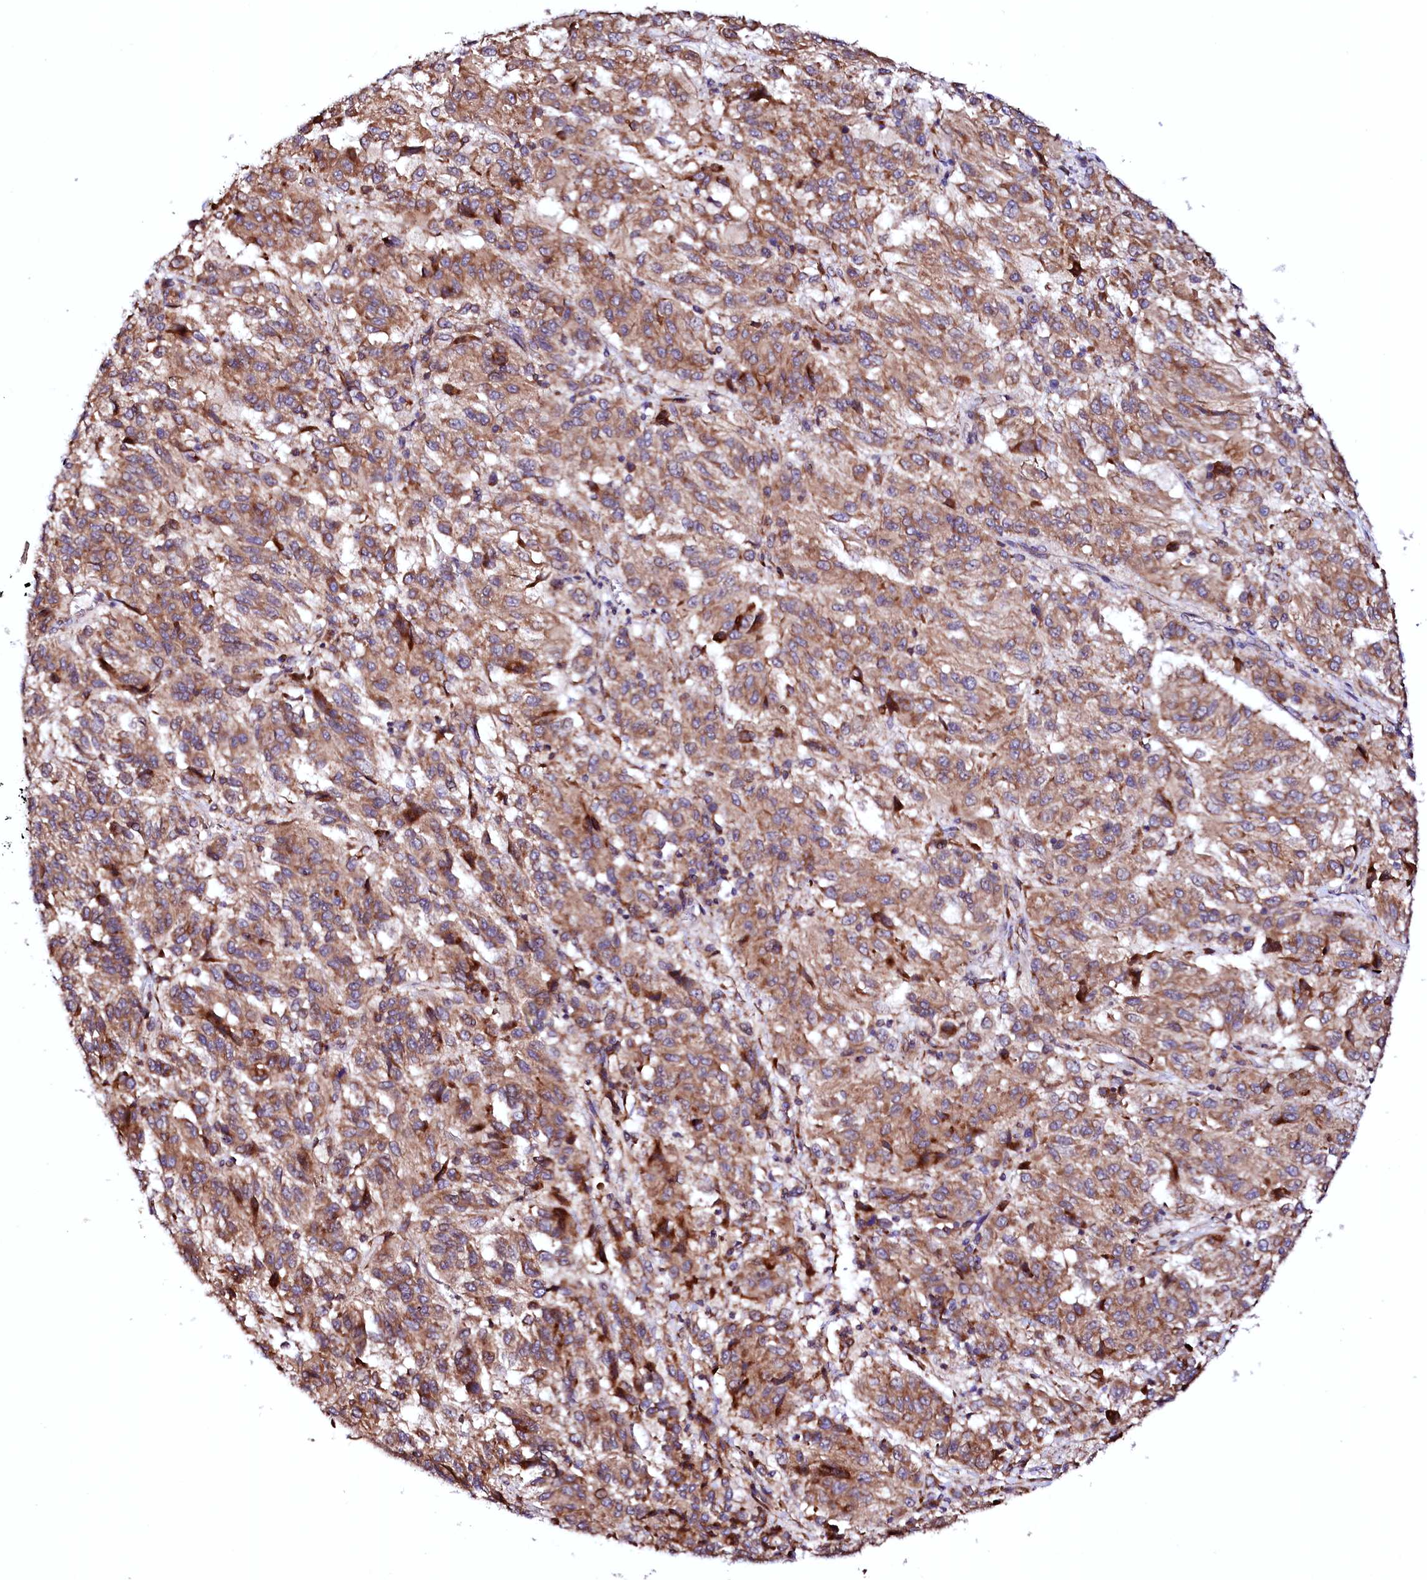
{"staining": {"intensity": "moderate", "quantity": ">75%", "location": "cytoplasmic/membranous"}, "tissue": "melanoma", "cell_type": "Tumor cells", "image_type": "cancer", "snomed": [{"axis": "morphology", "description": "Malignant melanoma, Metastatic site"}, {"axis": "topography", "description": "Lung"}], "caption": "DAB immunohistochemical staining of human malignant melanoma (metastatic site) exhibits moderate cytoplasmic/membranous protein staining in about >75% of tumor cells.", "gene": "UBE3C", "patient": {"sex": "male", "age": 64}}